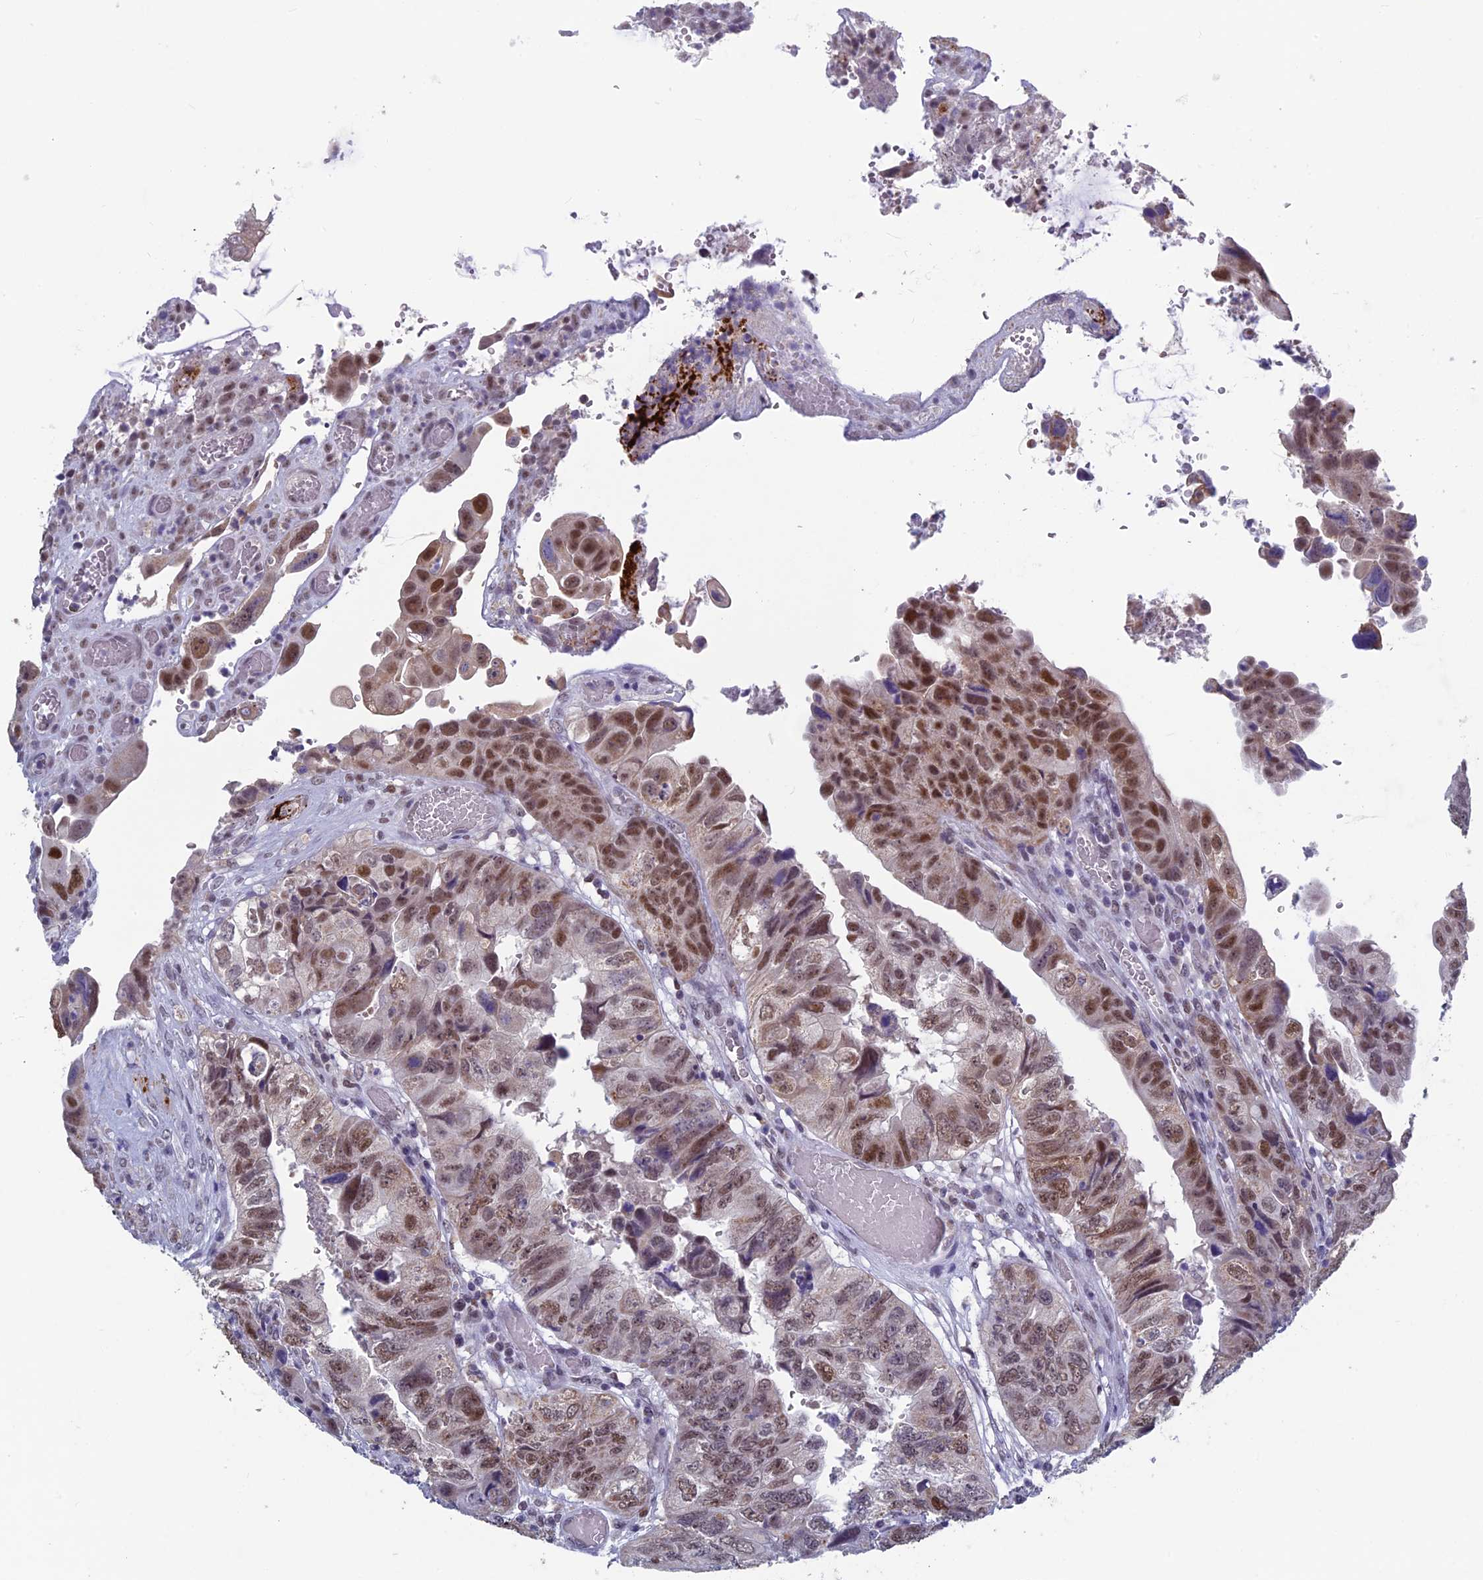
{"staining": {"intensity": "moderate", "quantity": ">75%", "location": "nuclear"}, "tissue": "colorectal cancer", "cell_type": "Tumor cells", "image_type": "cancer", "snomed": [{"axis": "morphology", "description": "Adenocarcinoma, NOS"}, {"axis": "topography", "description": "Rectum"}], "caption": "The image displays immunohistochemical staining of colorectal cancer. There is moderate nuclear positivity is appreciated in approximately >75% of tumor cells. The staining is performed using DAB (3,3'-diaminobenzidine) brown chromogen to label protein expression. The nuclei are counter-stained blue using hematoxylin.", "gene": "MT-CO3", "patient": {"sex": "male", "age": 63}}